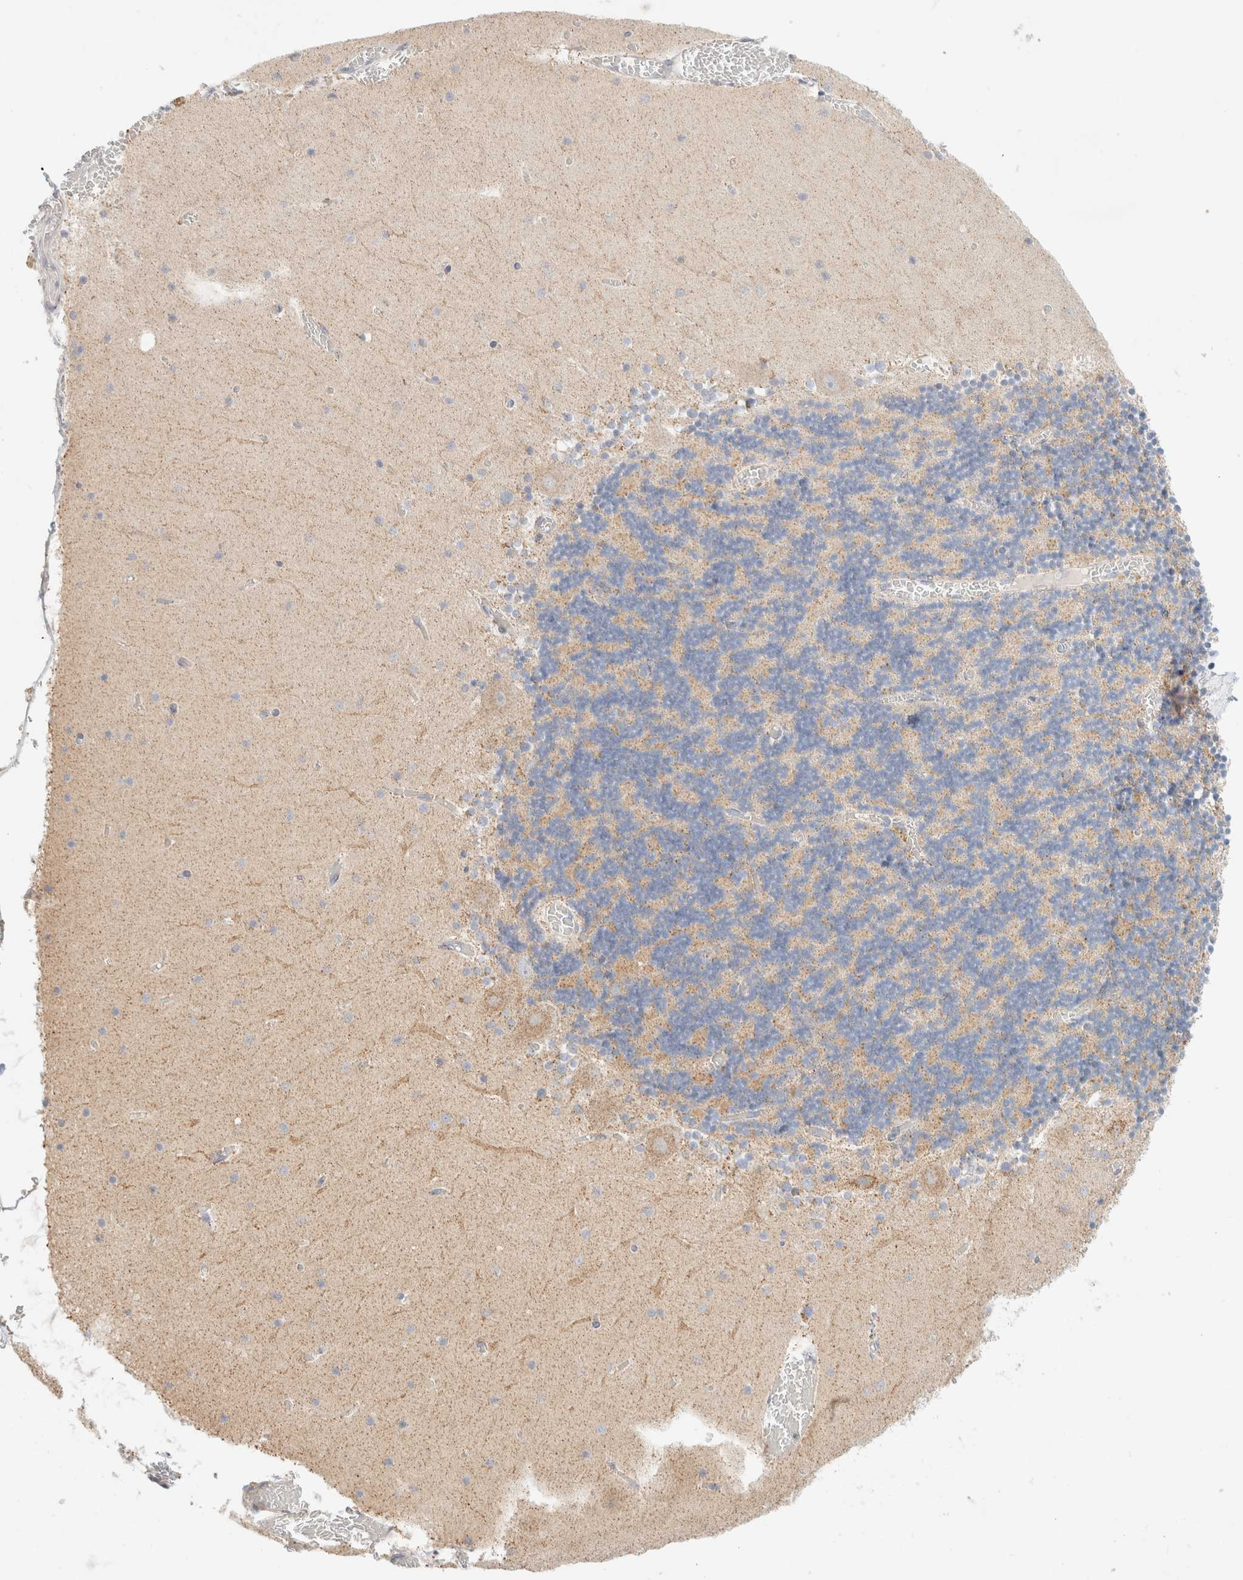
{"staining": {"intensity": "weak", "quantity": ">75%", "location": "cytoplasmic/membranous"}, "tissue": "cerebellum", "cell_type": "Cells in granular layer", "image_type": "normal", "snomed": [{"axis": "morphology", "description": "Normal tissue, NOS"}, {"axis": "topography", "description": "Cerebellum"}], "caption": "IHC (DAB) staining of benign cerebellum shows weak cytoplasmic/membranous protein expression in approximately >75% of cells in granular layer. (brown staining indicates protein expression, while blue staining denotes nuclei).", "gene": "HDHD3", "patient": {"sex": "female", "age": 28}}